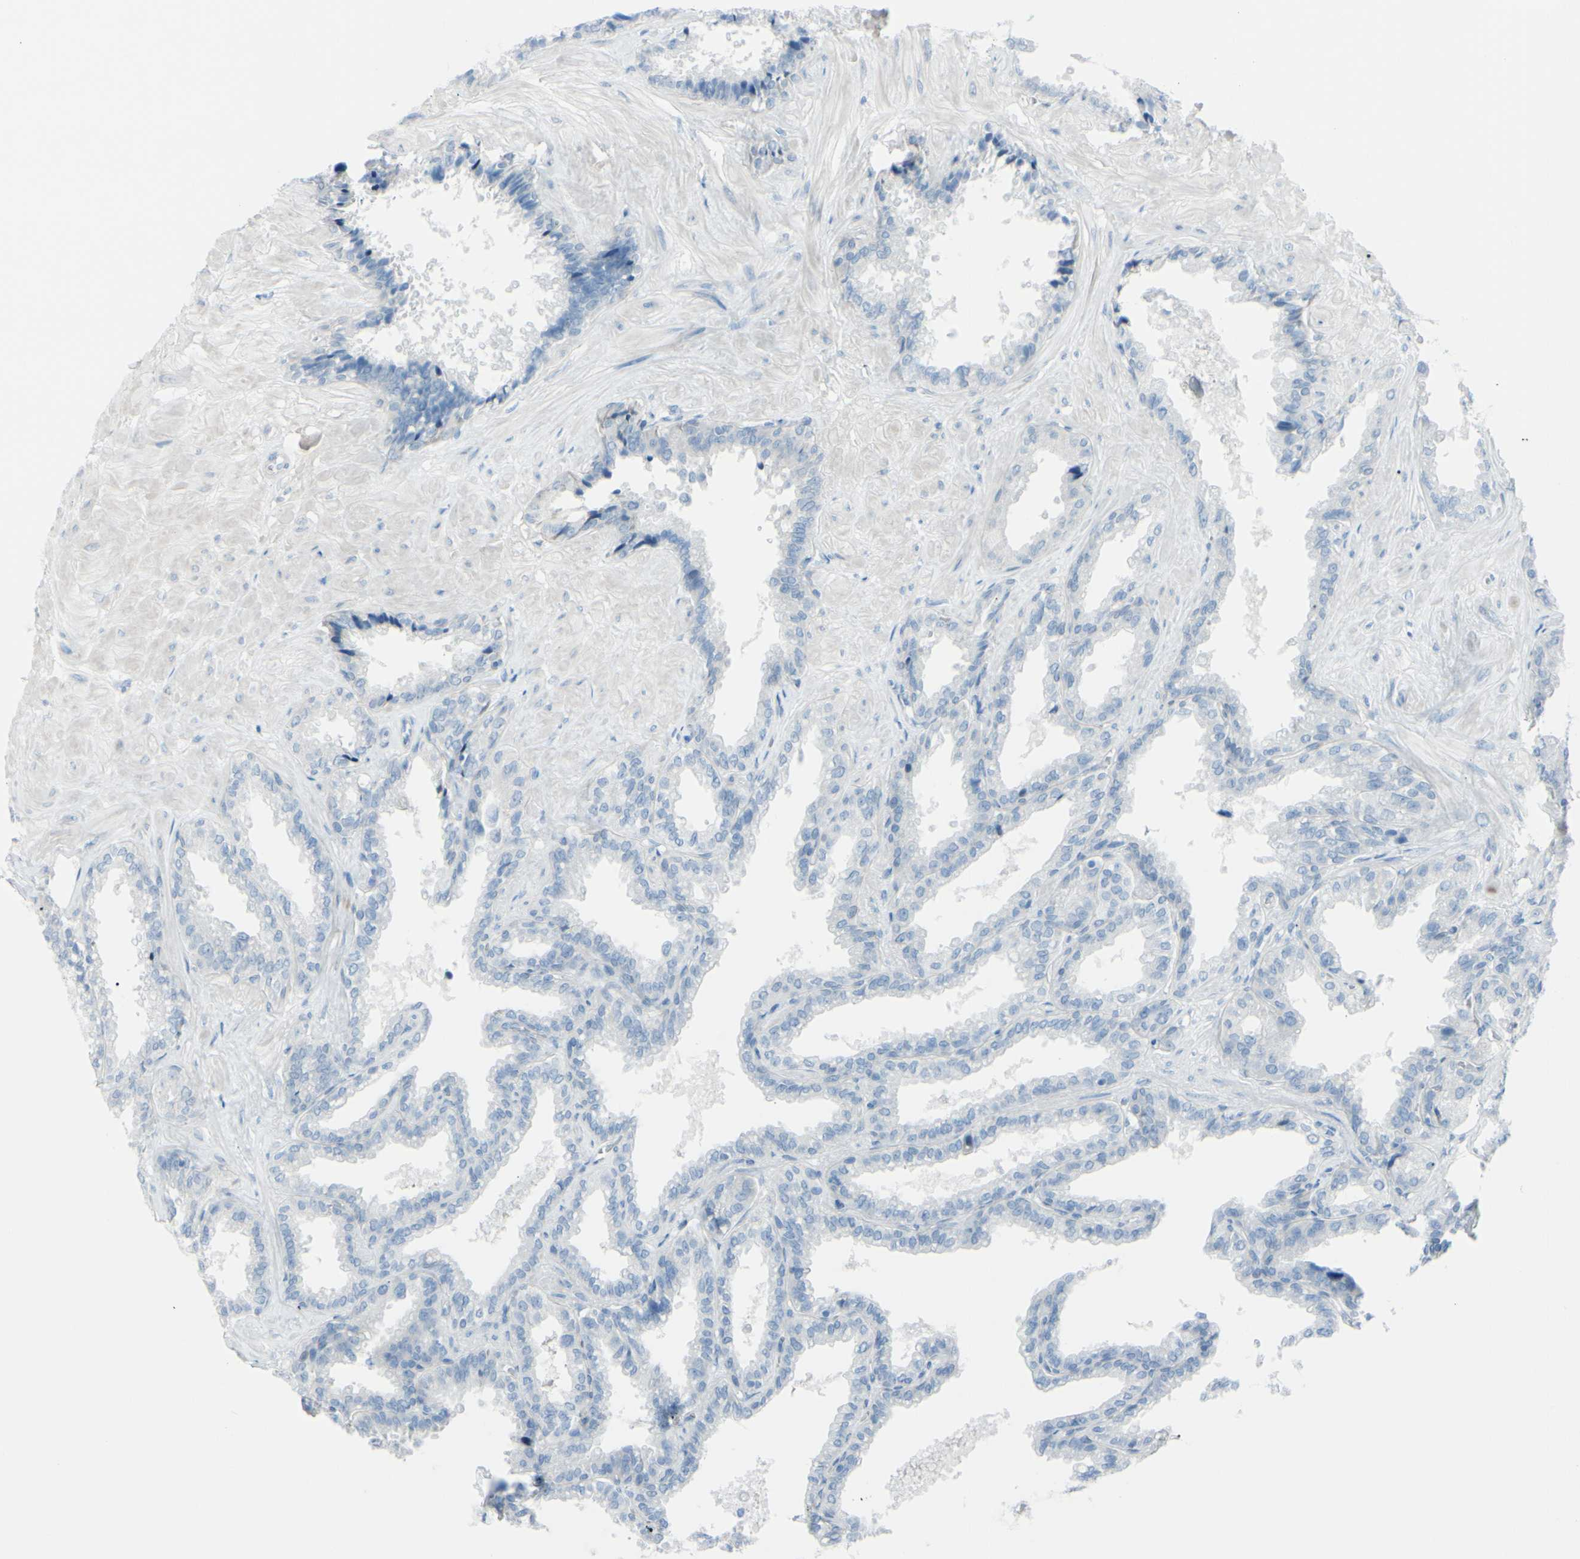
{"staining": {"intensity": "negative", "quantity": "none", "location": "none"}, "tissue": "seminal vesicle", "cell_type": "Glandular cells", "image_type": "normal", "snomed": [{"axis": "morphology", "description": "Normal tissue, NOS"}, {"axis": "topography", "description": "Seminal veicle"}], "caption": "The micrograph reveals no significant expression in glandular cells of seminal vesicle.", "gene": "TFPI2", "patient": {"sex": "male", "age": 46}}